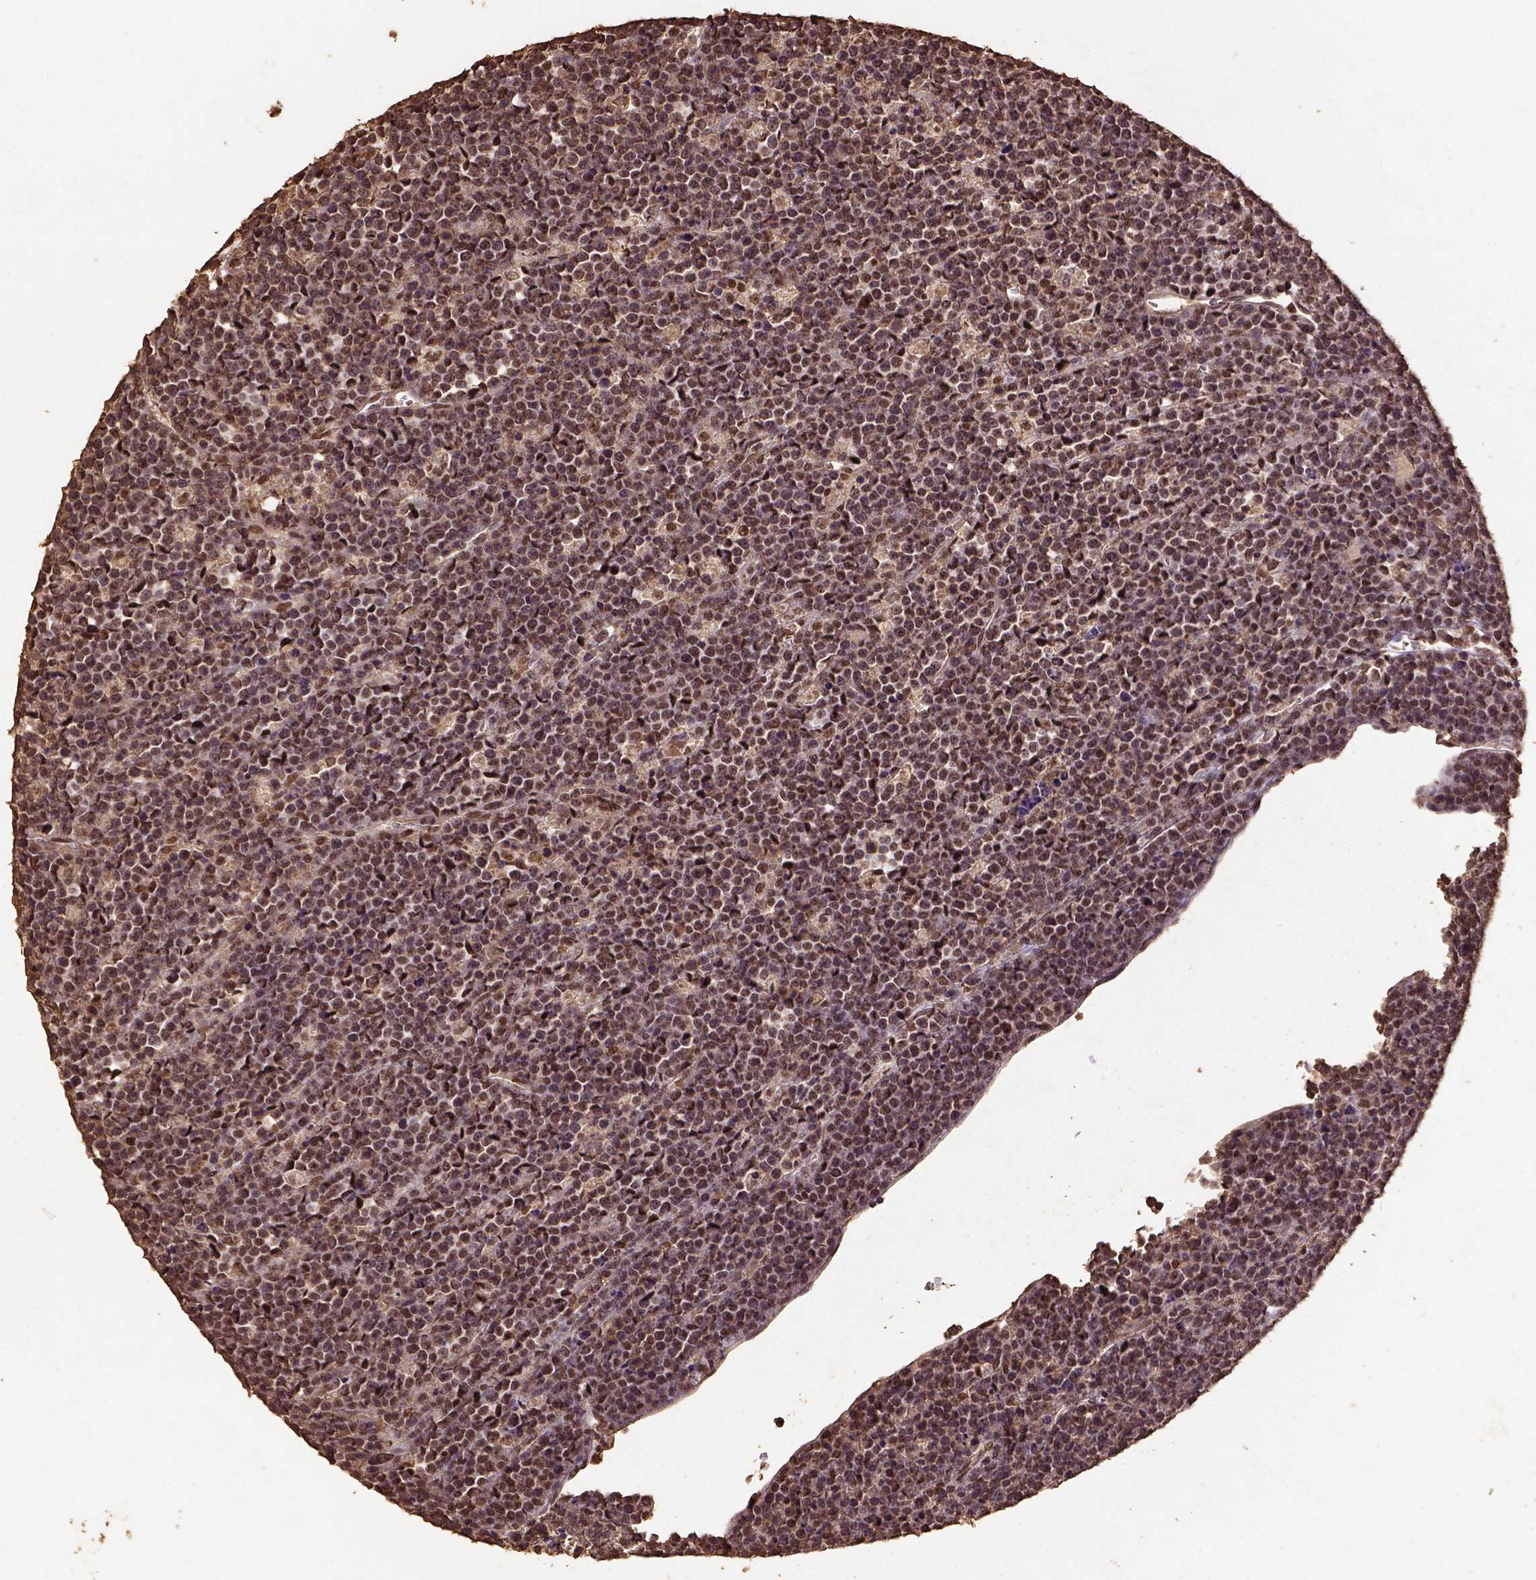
{"staining": {"intensity": "moderate", "quantity": ">75%", "location": "nuclear"}, "tissue": "lymphoma", "cell_type": "Tumor cells", "image_type": "cancer", "snomed": [{"axis": "morphology", "description": "Malignant lymphoma, non-Hodgkin's type, High grade"}, {"axis": "topography", "description": "Ovary"}], "caption": "Tumor cells exhibit medium levels of moderate nuclear staining in about >75% of cells in human lymphoma.", "gene": "NACC1", "patient": {"sex": "female", "age": 56}}